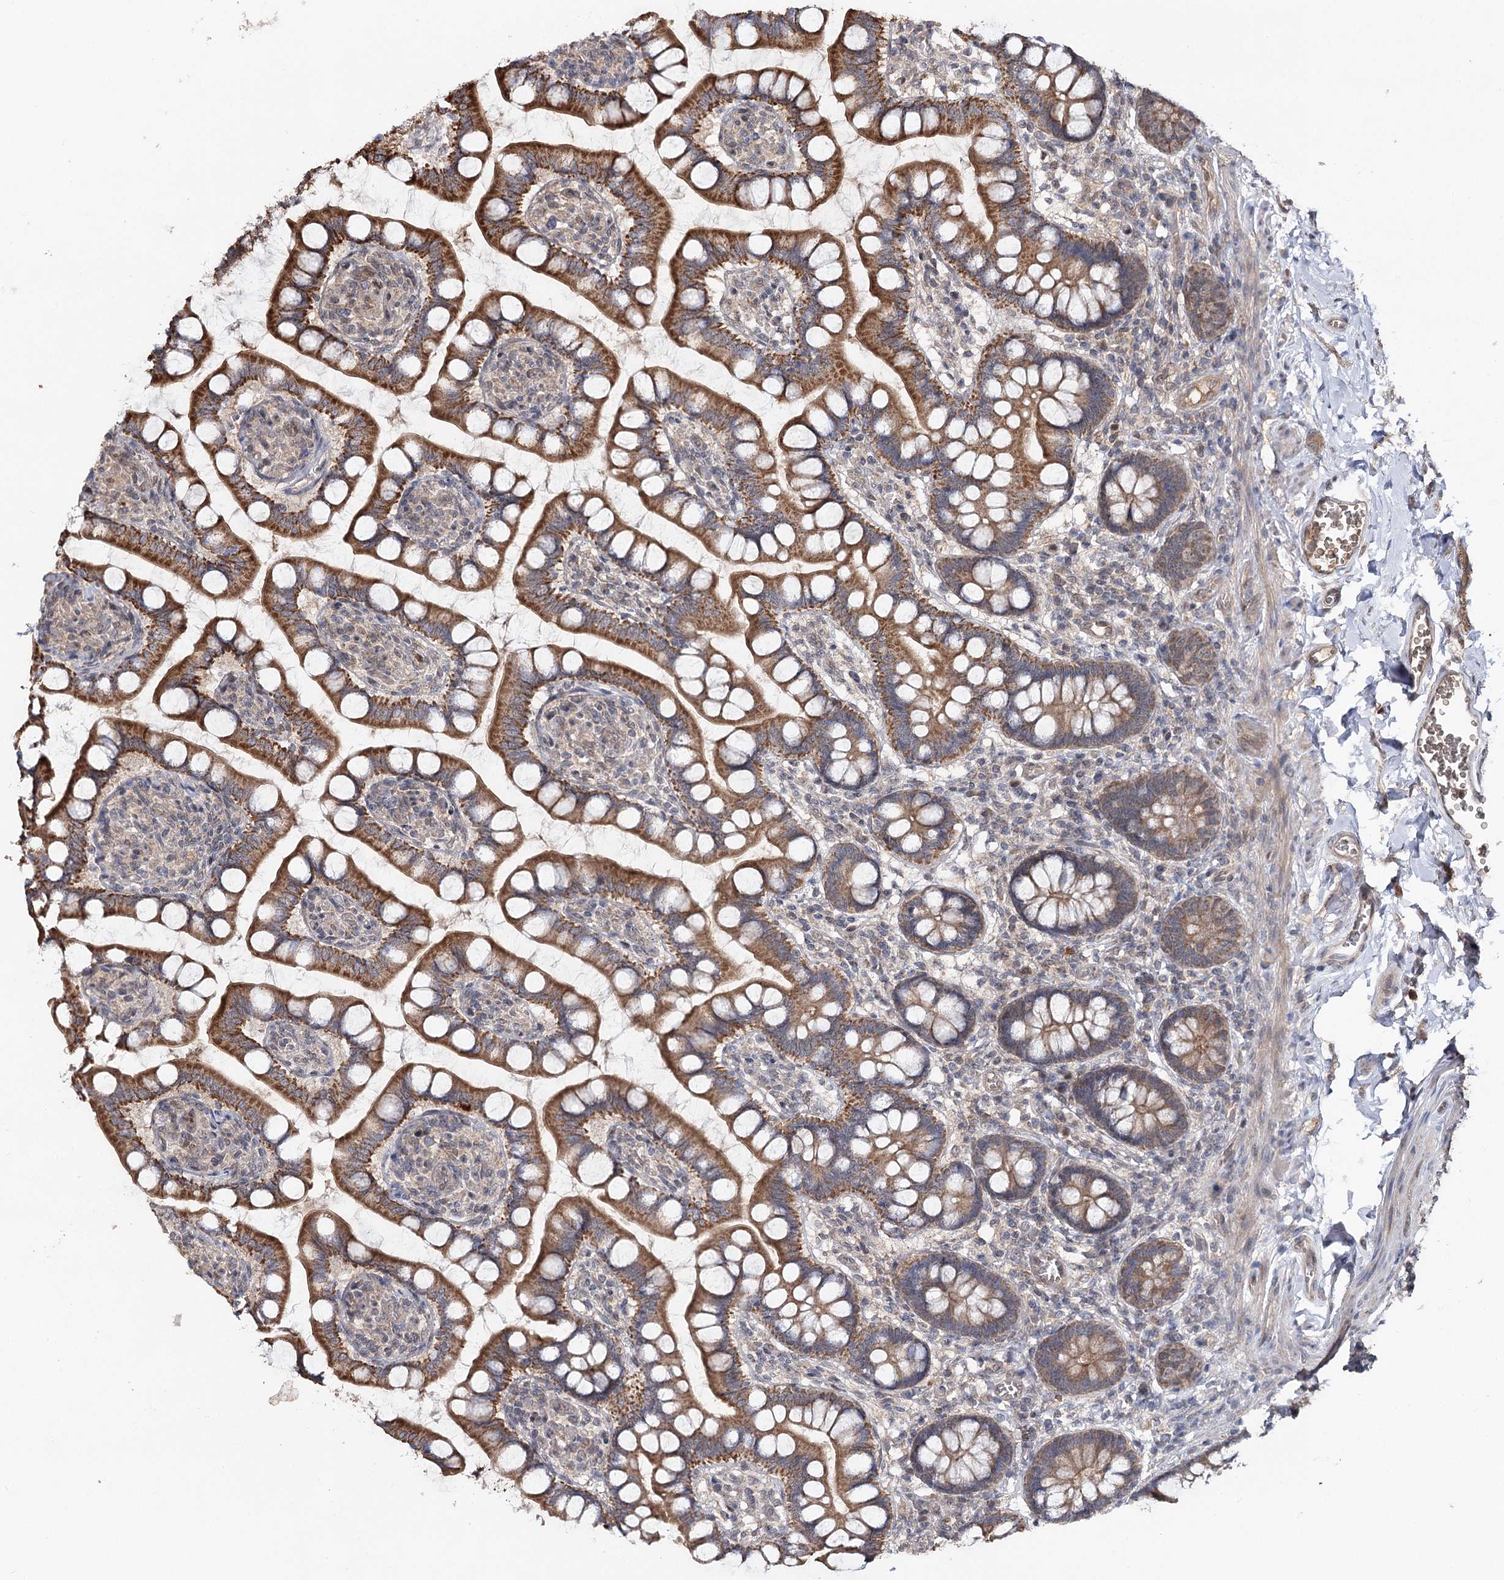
{"staining": {"intensity": "strong", "quantity": ">75%", "location": "cytoplasmic/membranous"}, "tissue": "small intestine", "cell_type": "Glandular cells", "image_type": "normal", "snomed": [{"axis": "morphology", "description": "Normal tissue, NOS"}, {"axis": "topography", "description": "Small intestine"}], "caption": "Immunohistochemical staining of benign human small intestine demonstrates high levels of strong cytoplasmic/membranous staining in approximately >75% of glandular cells. The staining was performed using DAB (3,3'-diaminobenzidine) to visualize the protein expression in brown, while the nuclei were stained in blue with hematoxylin (Magnification: 20x).", "gene": "MSANTD2", "patient": {"sex": "male", "age": 52}}